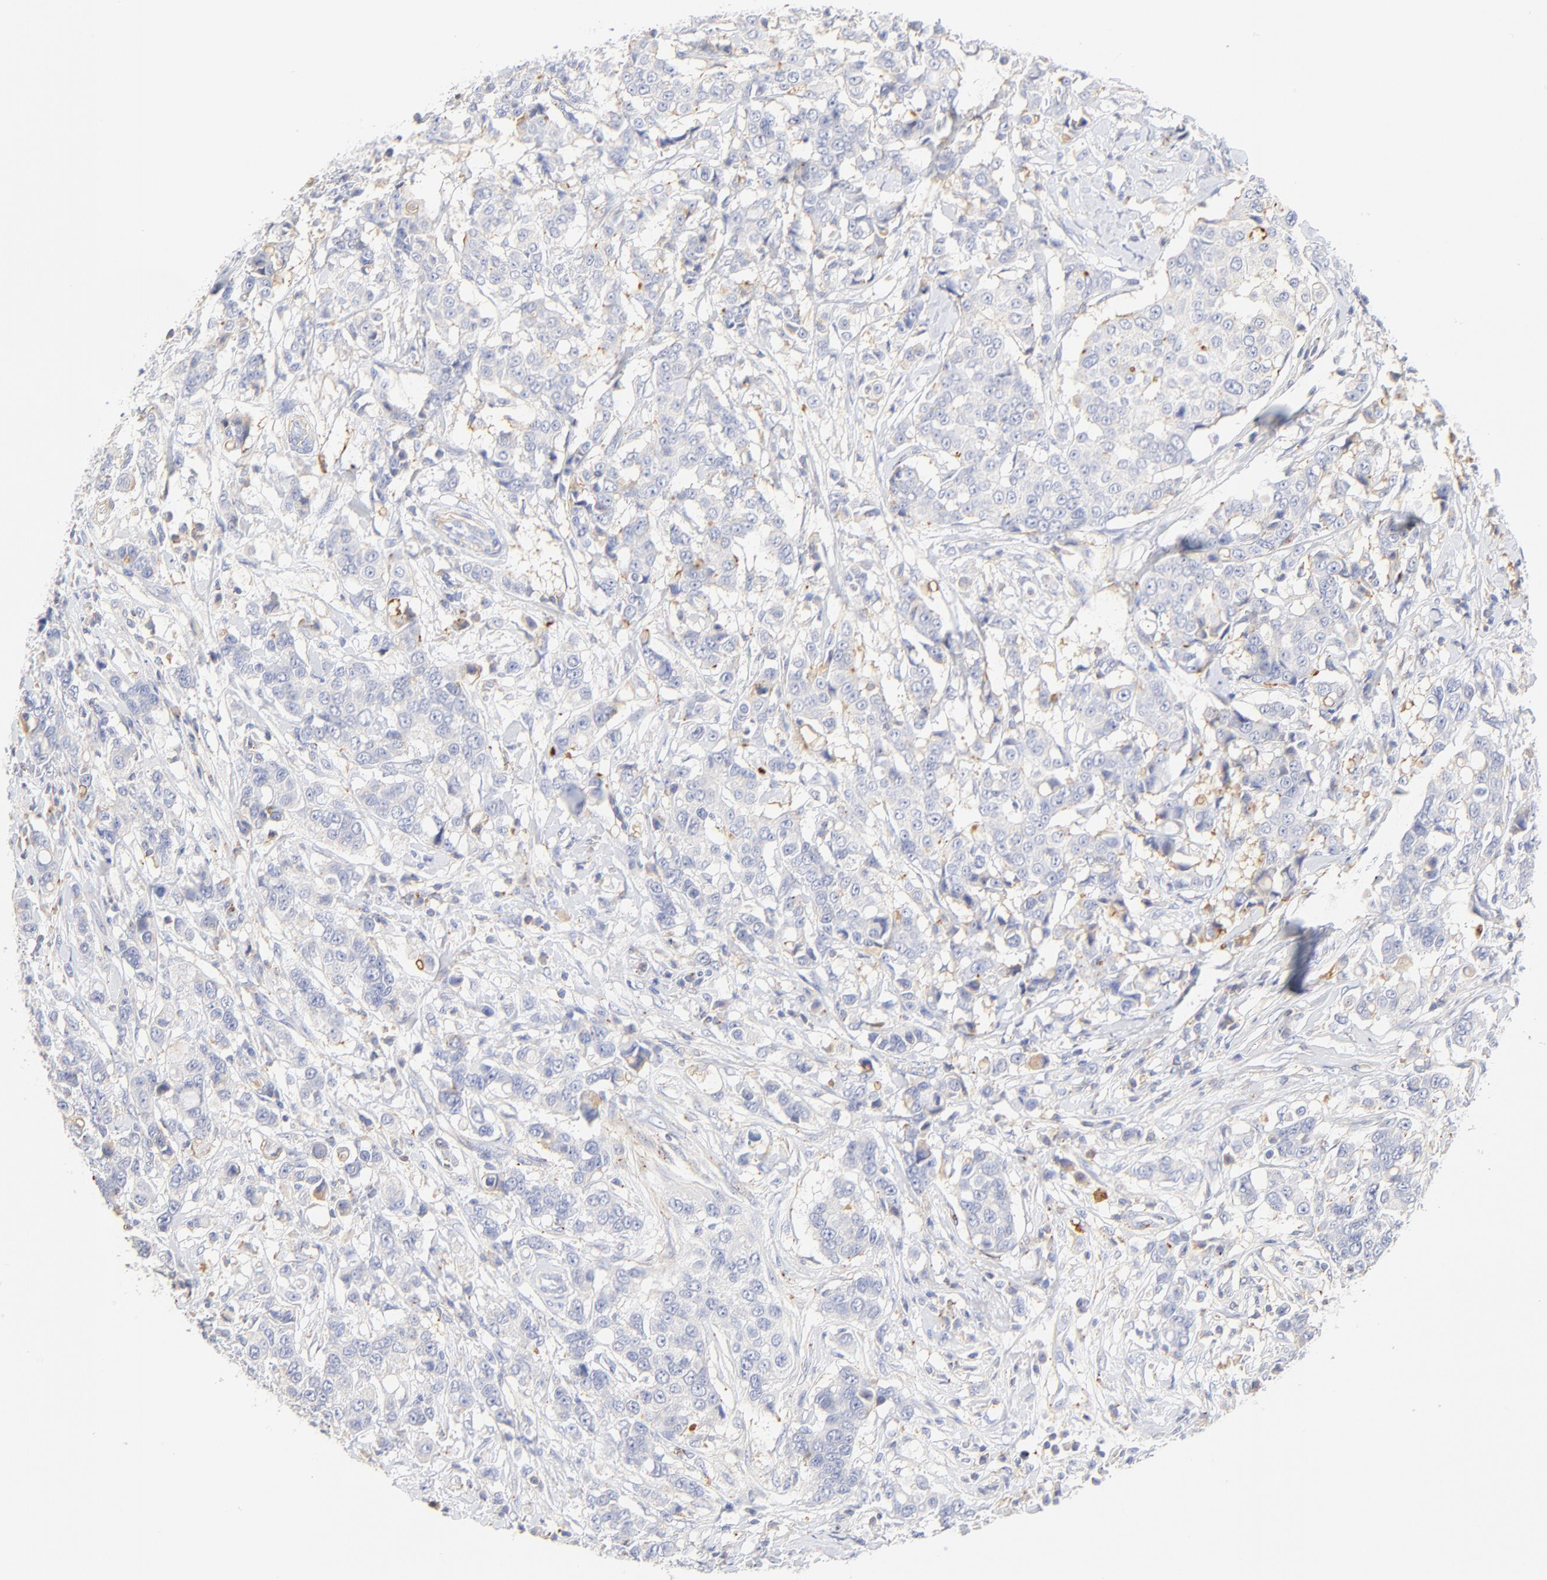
{"staining": {"intensity": "negative", "quantity": "none", "location": "none"}, "tissue": "breast cancer", "cell_type": "Tumor cells", "image_type": "cancer", "snomed": [{"axis": "morphology", "description": "Duct carcinoma"}, {"axis": "topography", "description": "Breast"}], "caption": "Invasive ductal carcinoma (breast) stained for a protein using immunohistochemistry shows no expression tumor cells.", "gene": "MDGA2", "patient": {"sex": "female", "age": 27}}